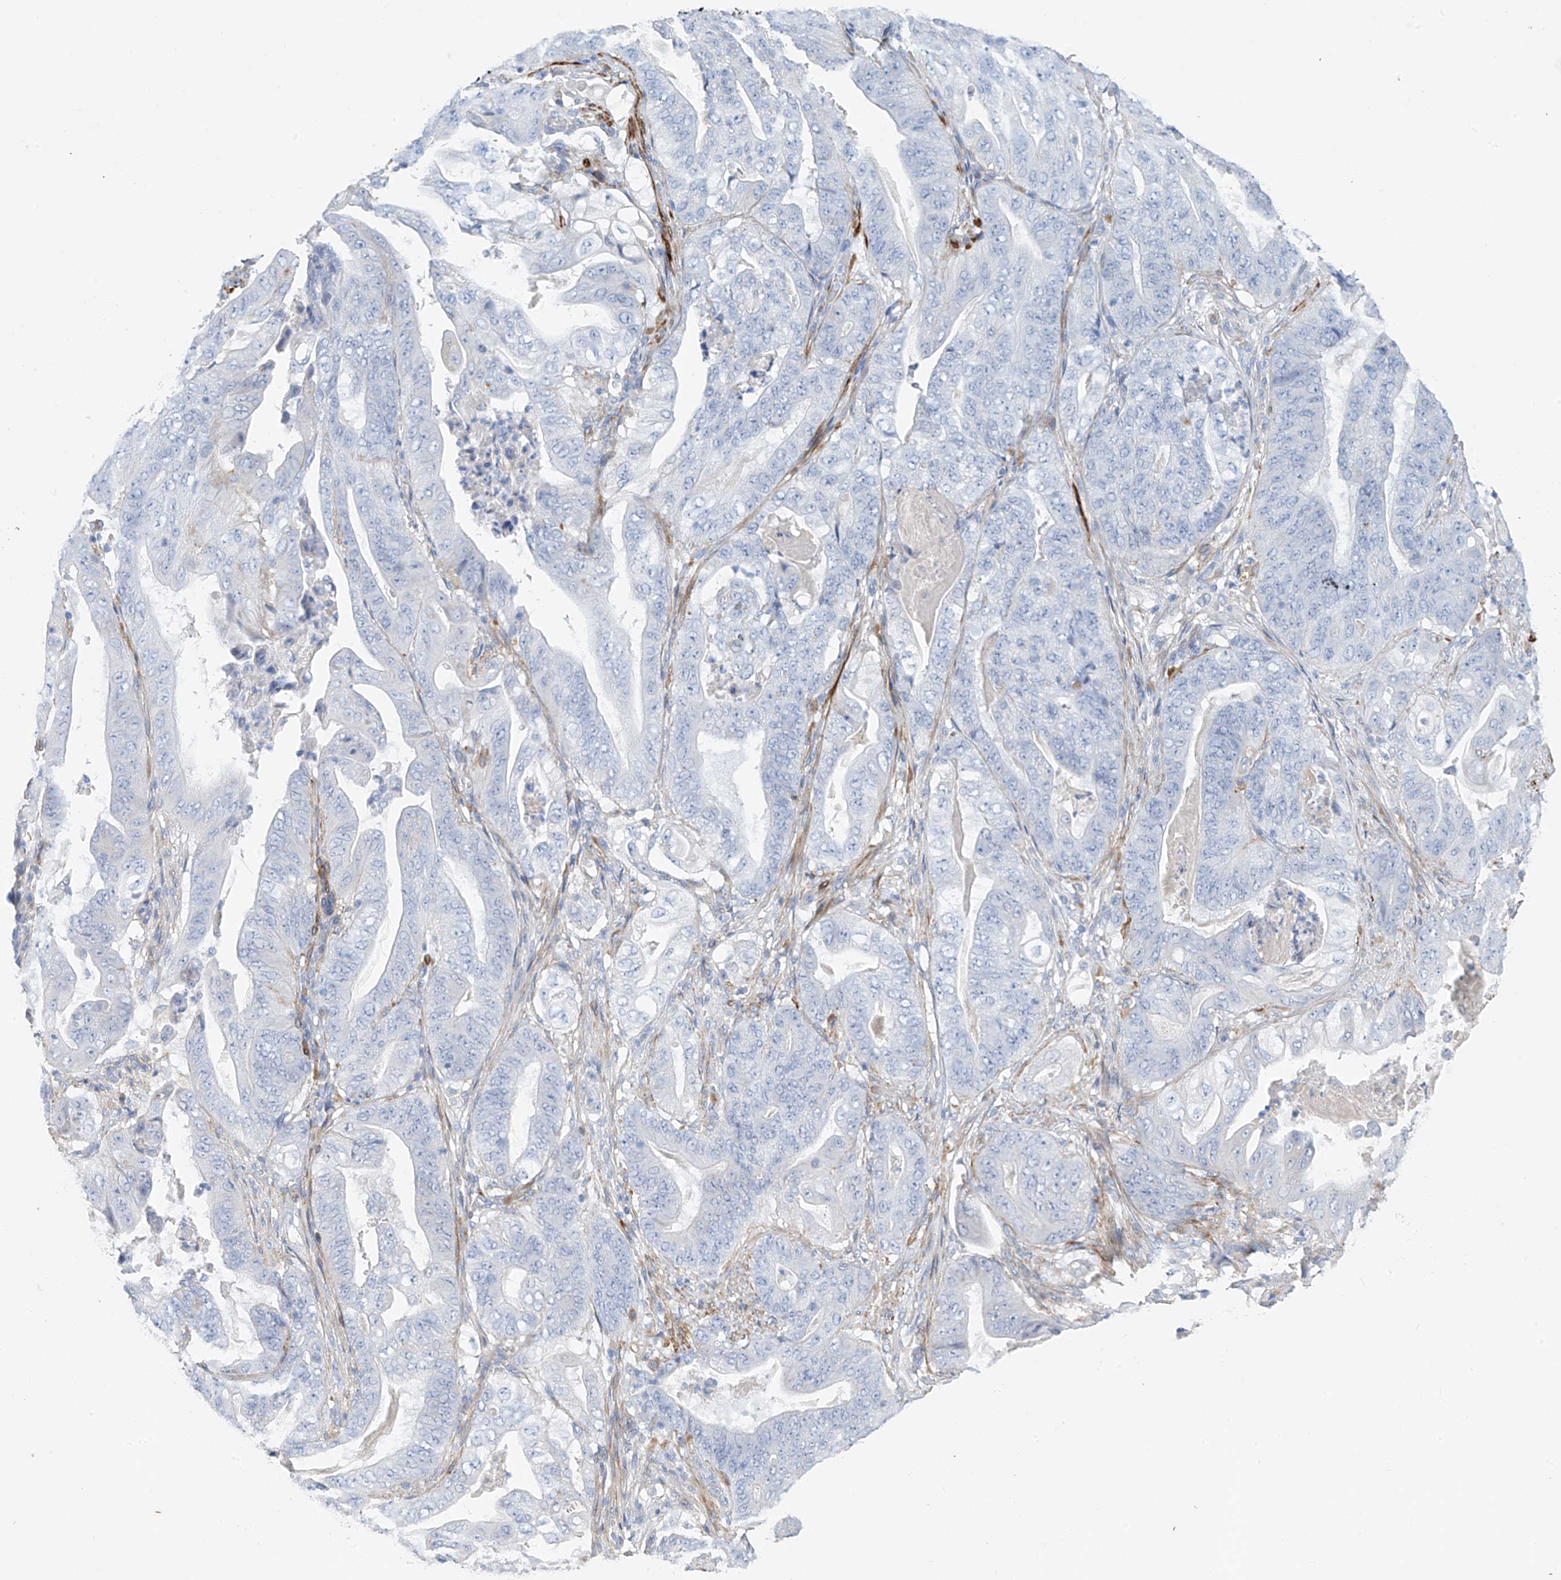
{"staining": {"intensity": "negative", "quantity": "none", "location": "none"}, "tissue": "stomach cancer", "cell_type": "Tumor cells", "image_type": "cancer", "snomed": [{"axis": "morphology", "description": "Adenocarcinoma, NOS"}, {"axis": "topography", "description": "Stomach"}], "caption": "IHC micrograph of neoplastic tissue: human stomach adenocarcinoma stained with DAB (3,3'-diaminobenzidine) demonstrates no significant protein positivity in tumor cells. The staining is performed using DAB brown chromogen with nuclei counter-stained in using hematoxylin.", "gene": "GLMP", "patient": {"sex": "female", "age": 73}}